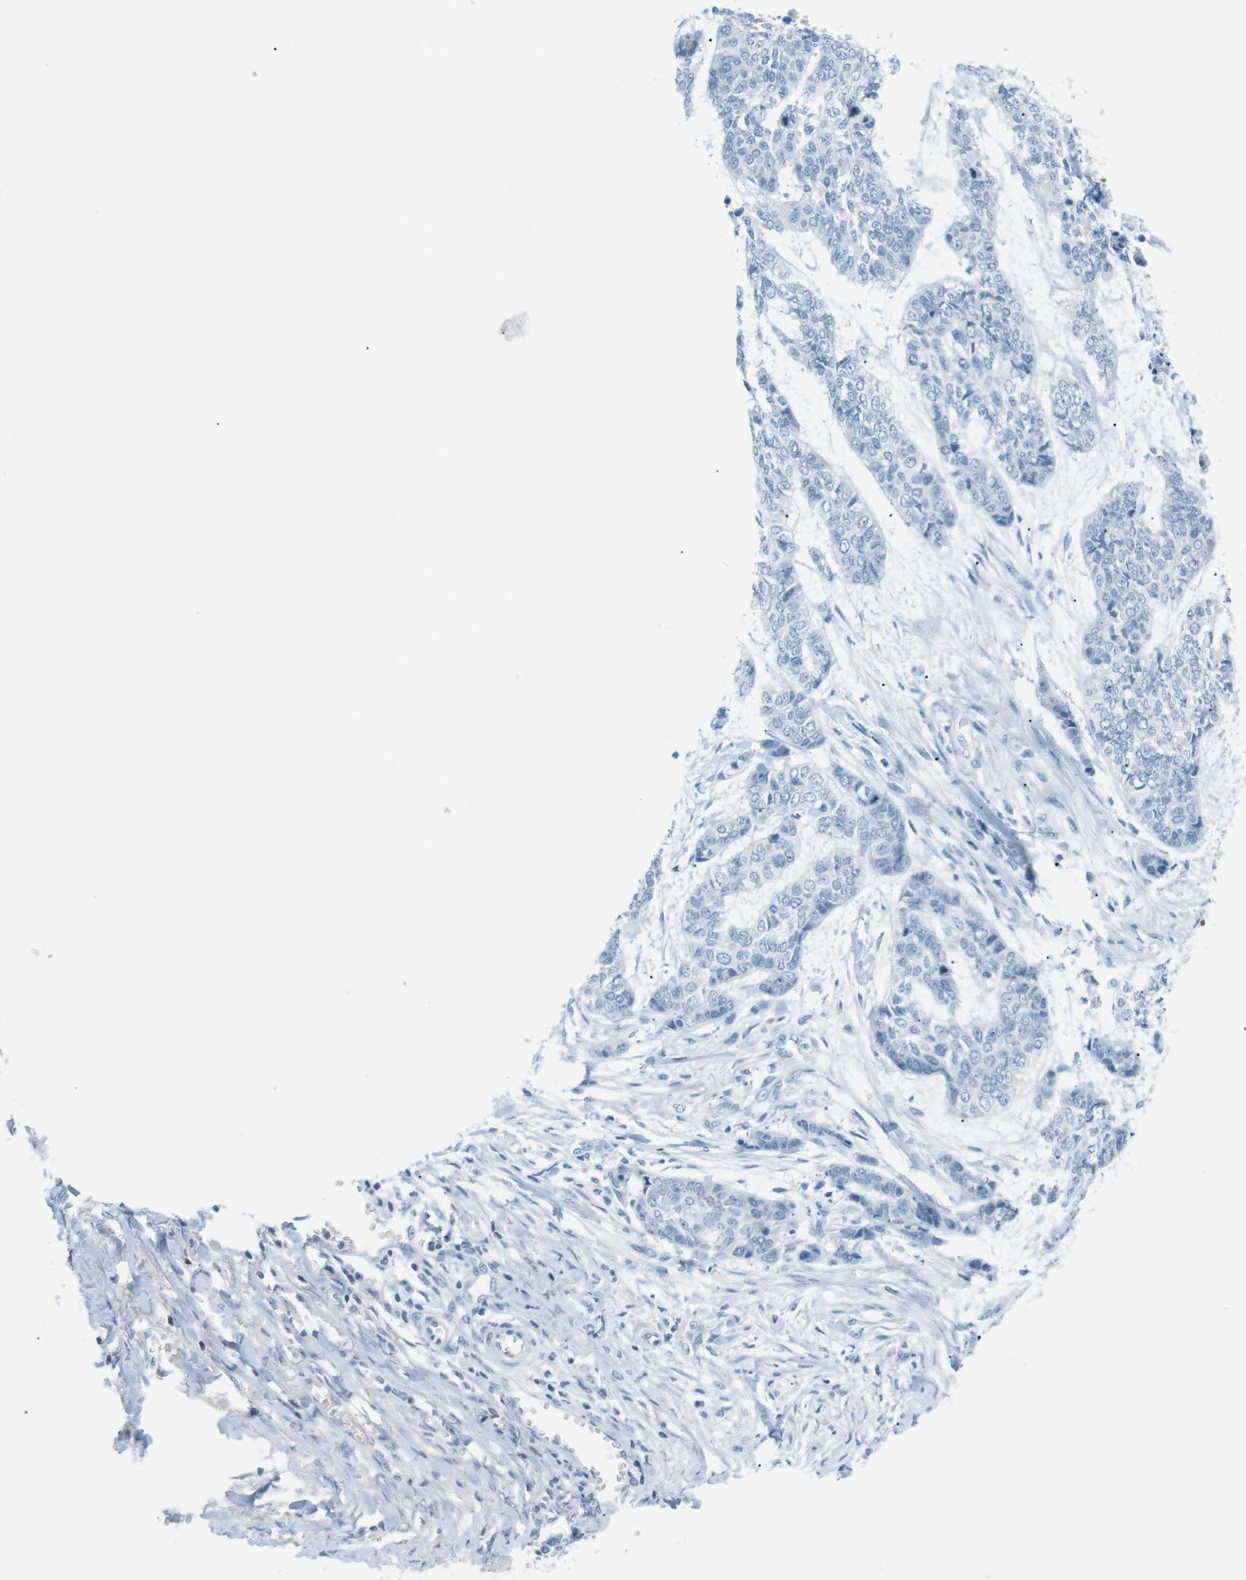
{"staining": {"intensity": "negative", "quantity": "none", "location": "none"}, "tissue": "skin cancer", "cell_type": "Tumor cells", "image_type": "cancer", "snomed": [{"axis": "morphology", "description": "Basal cell carcinoma"}, {"axis": "topography", "description": "Skin"}], "caption": "Basal cell carcinoma (skin) stained for a protein using immunohistochemistry reveals no staining tumor cells.", "gene": "AZGP1", "patient": {"sex": "female", "age": 64}}